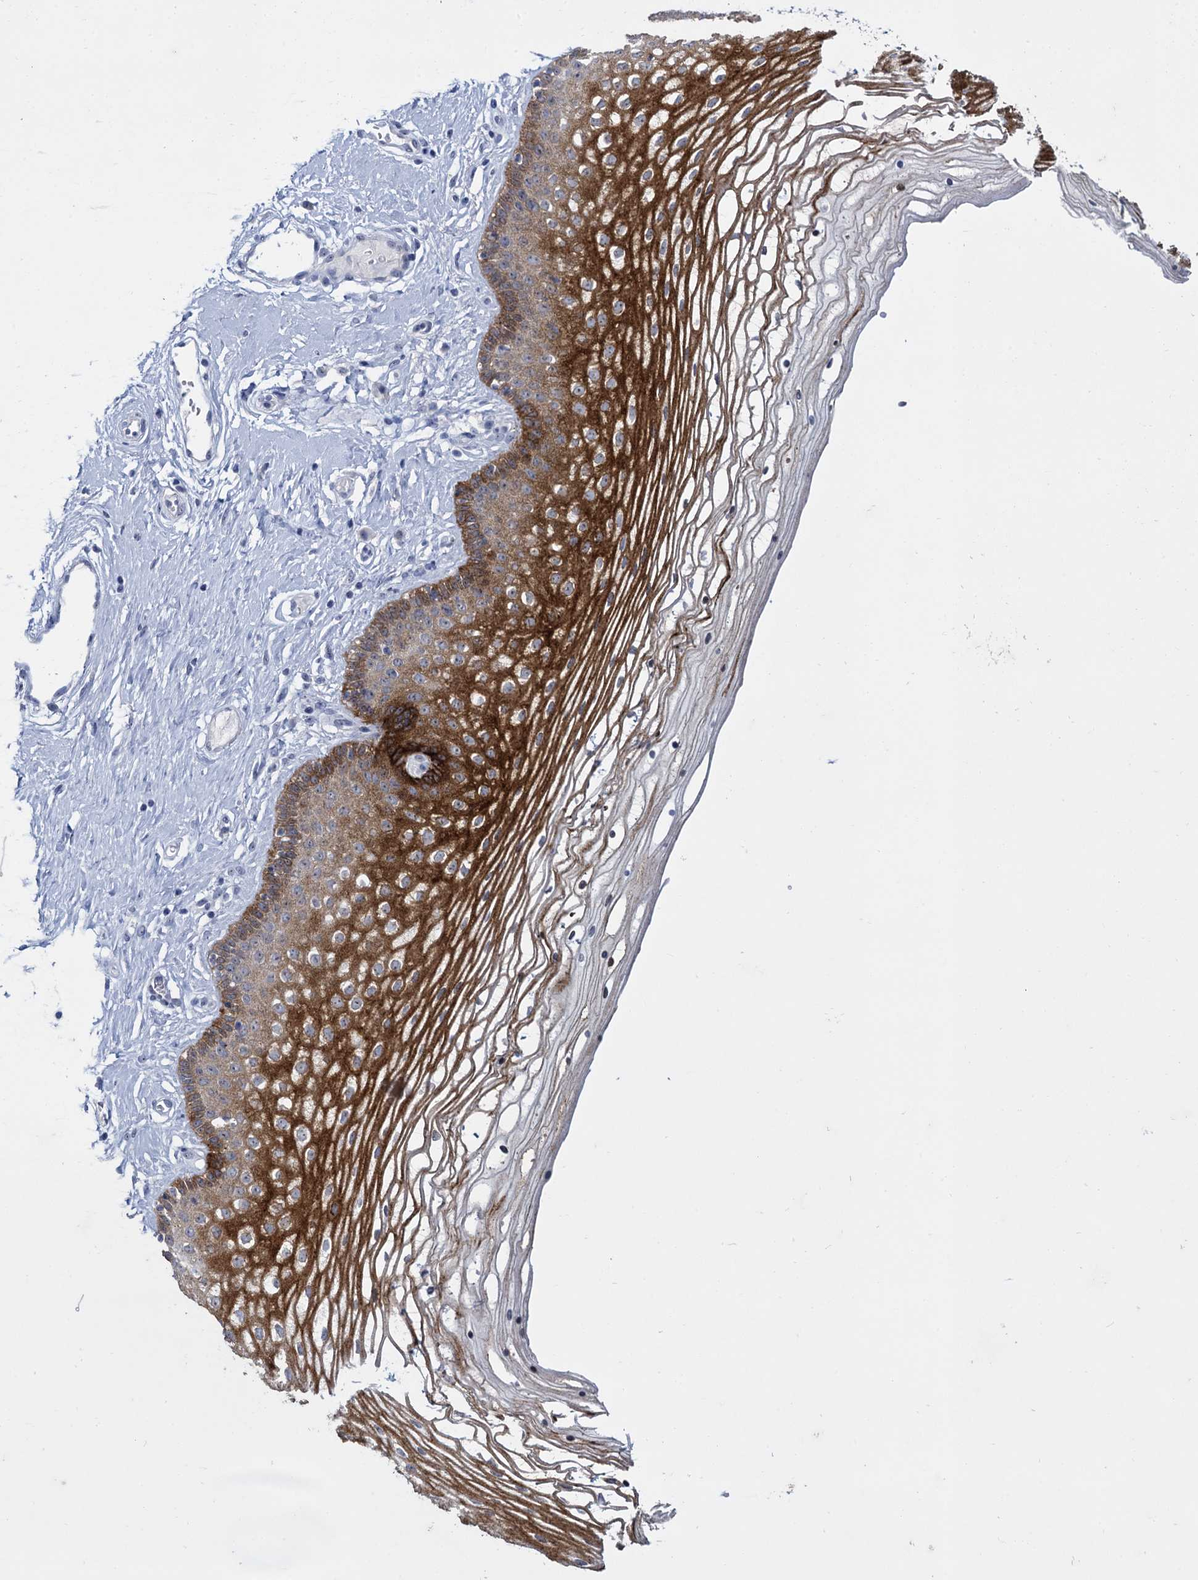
{"staining": {"intensity": "strong", "quantity": ">75%", "location": "cytoplasmic/membranous"}, "tissue": "vagina", "cell_type": "Squamous epithelial cells", "image_type": "normal", "snomed": [{"axis": "morphology", "description": "Normal tissue, NOS"}, {"axis": "topography", "description": "Vagina"}], "caption": "Immunohistochemical staining of normal vagina shows >75% levels of strong cytoplasmic/membranous protein expression in approximately >75% of squamous epithelial cells.", "gene": "SFN", "patient": {"sex": "female", "age": 46}}